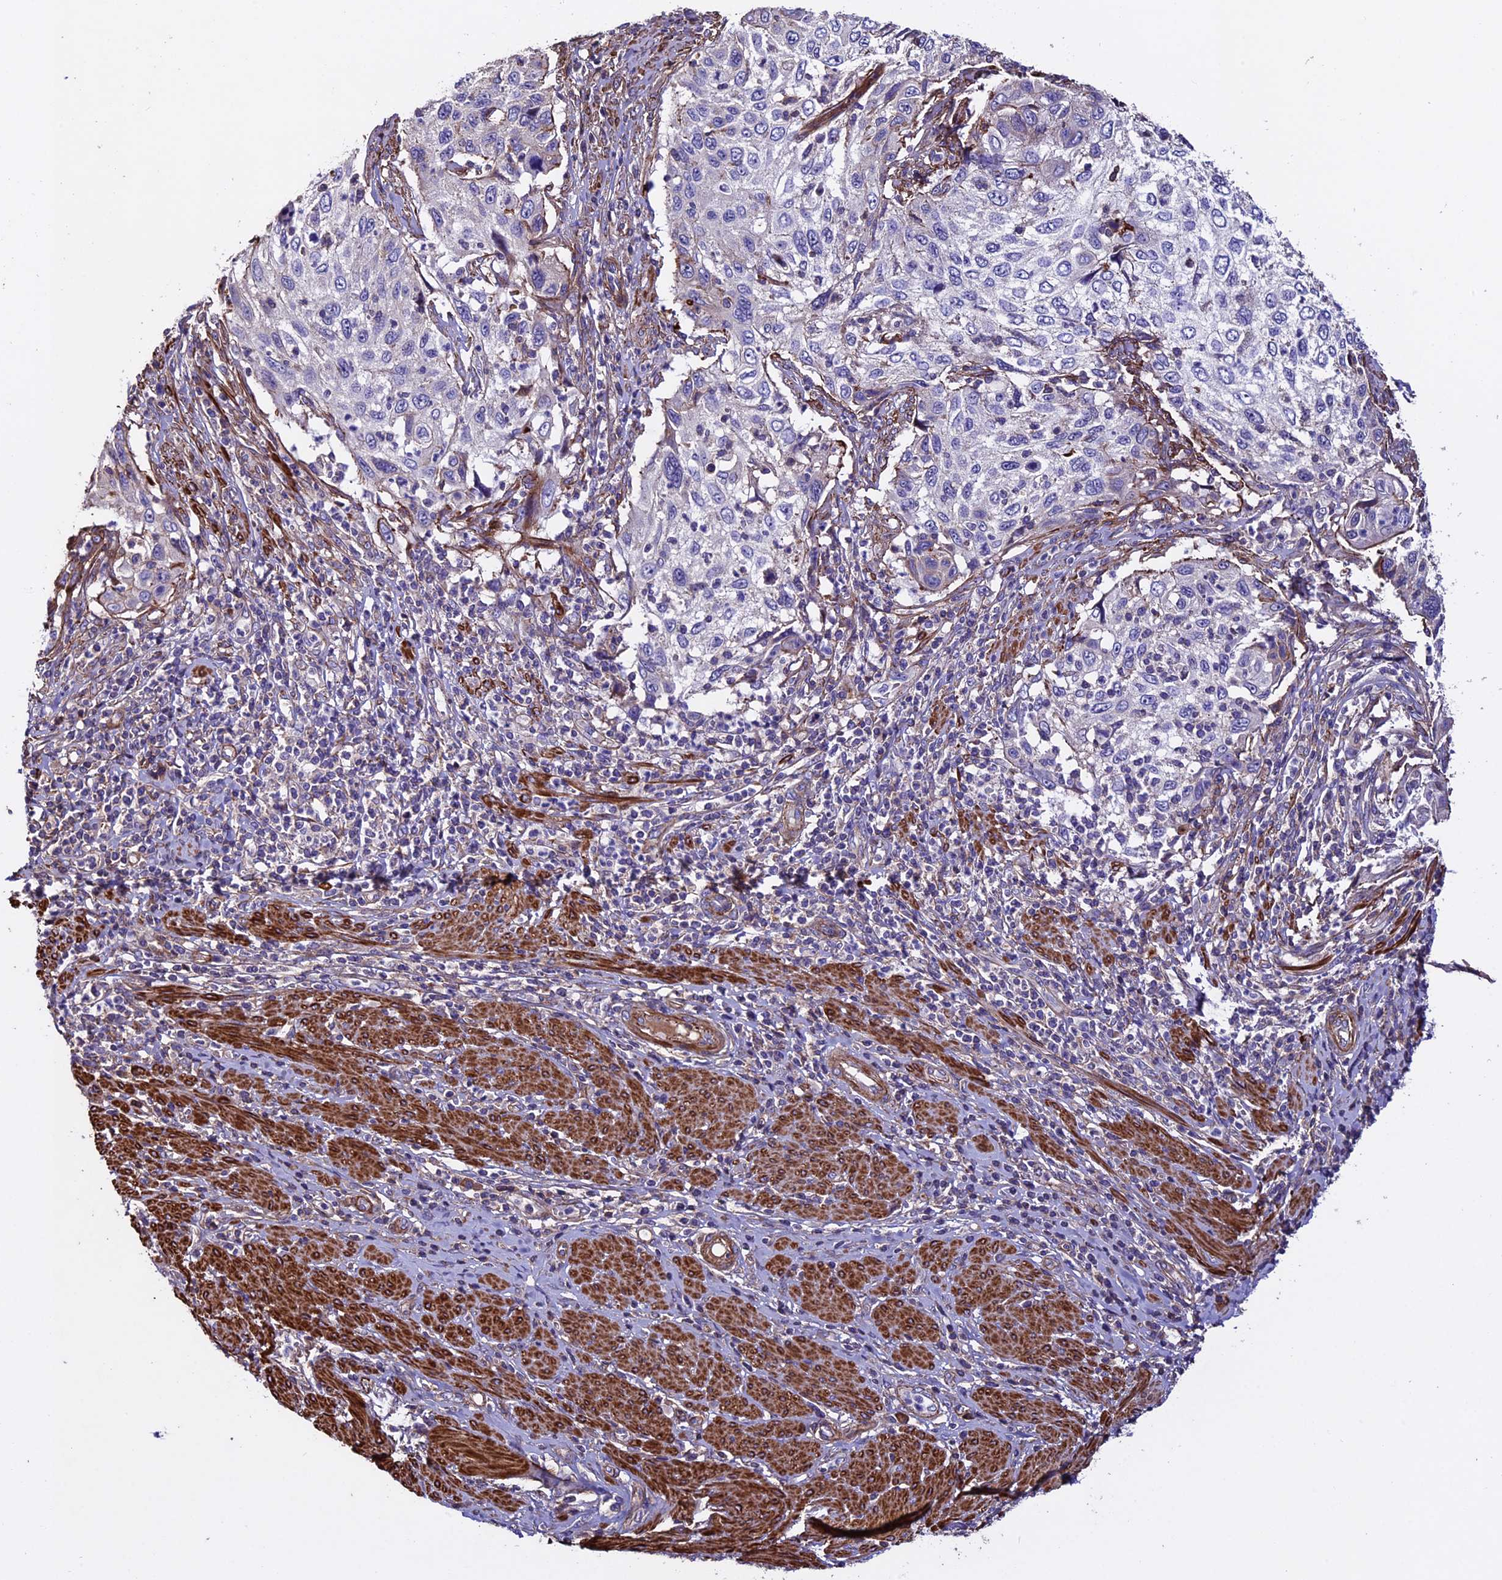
{"staining": {"intensity": "negative", "quantity": "none", "location": "none"}, "tissue": "cervical cancer", "cell_type": "Tumor cells", "image_type": "cancer", "snomed": [{"axis": "morphology", "description": "Squamous cell carcinoma, NOS"}, {"axis": "topography", "description": "Cervix"}], "caption": "An immunohistochemistry image of squamous cell carcinoma (cervical) is shown. There is no staining in tumor cells of squamous cell carcinoma (cervical).", "gene": "EVA1B", "patient": {"sex": "female", "age": 70}}